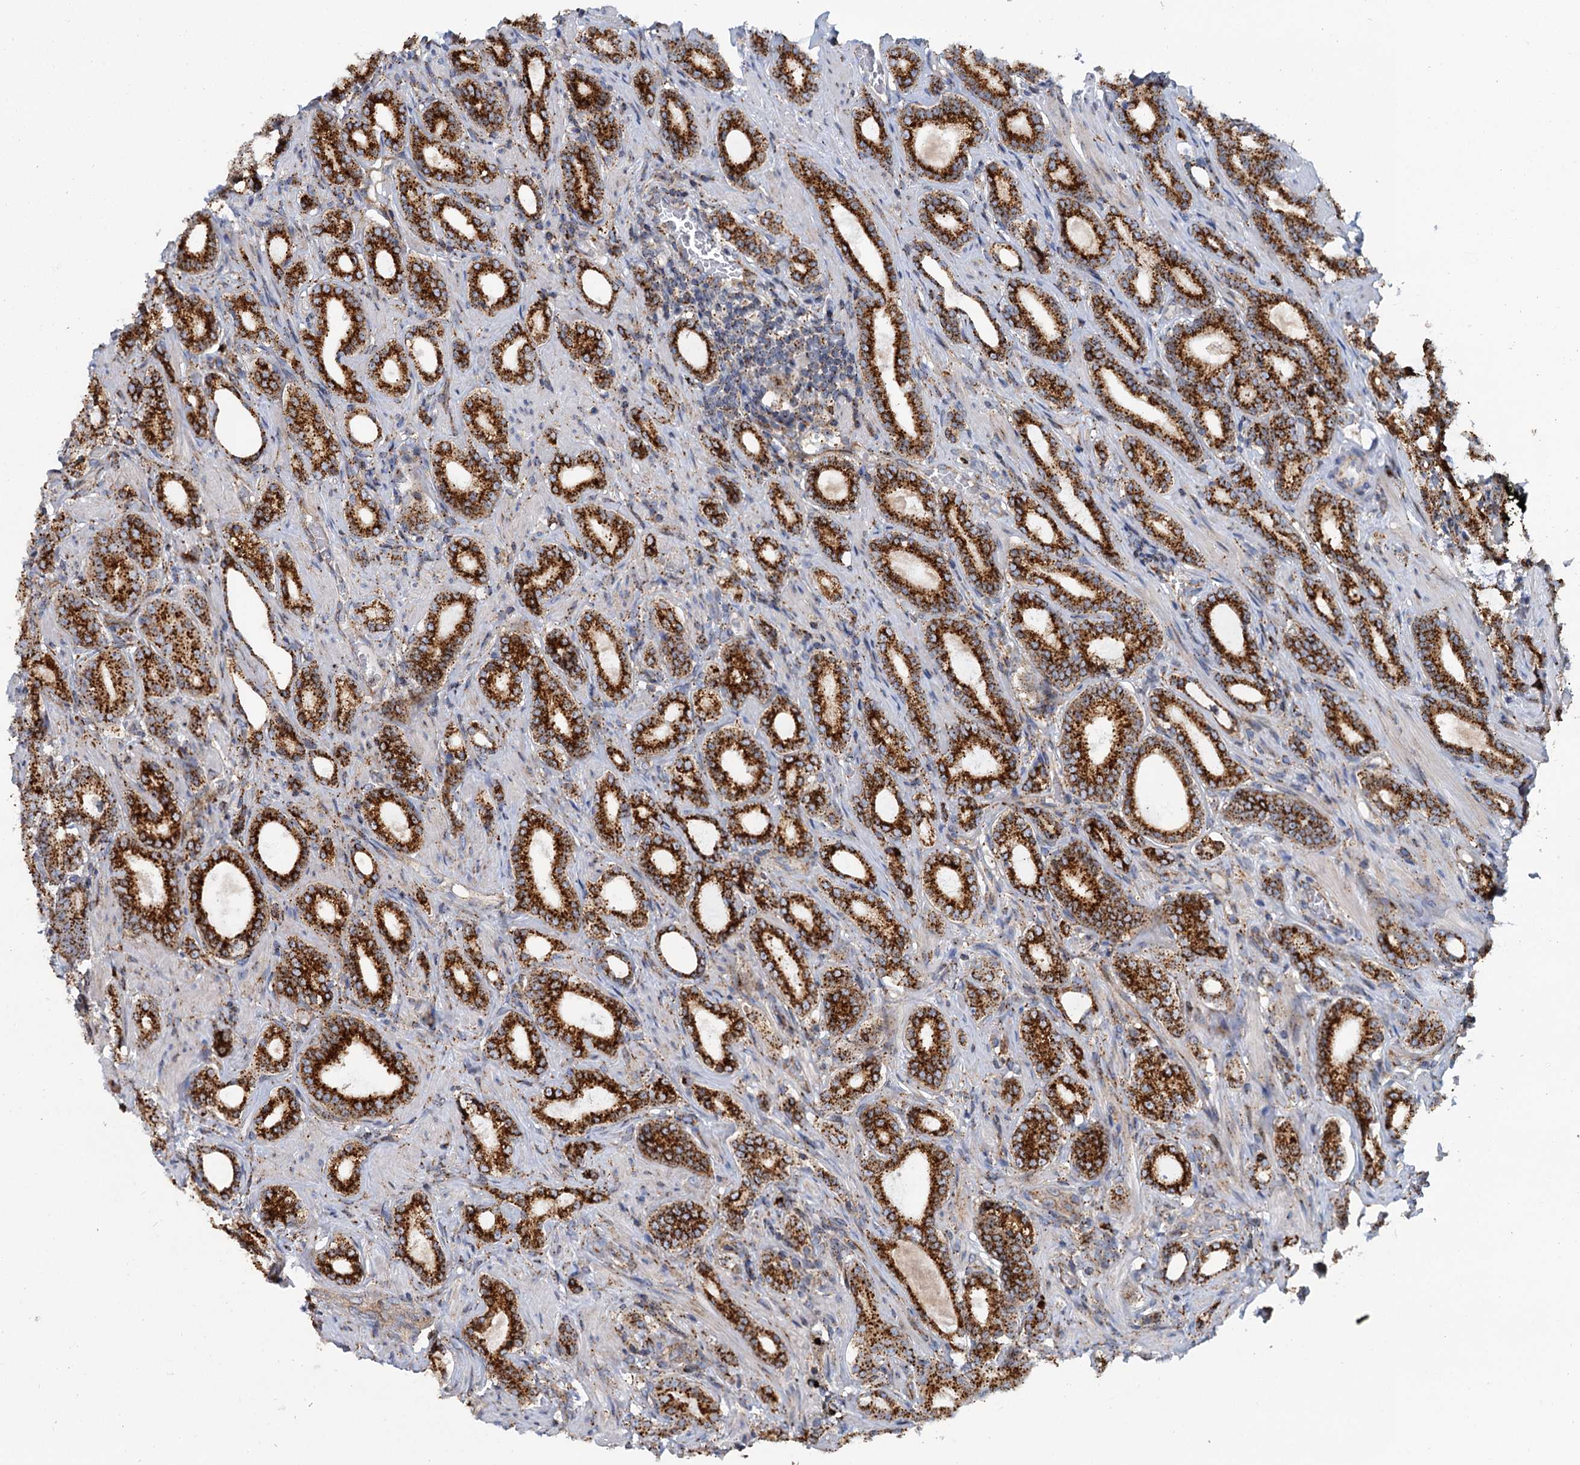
{"staining": {"intensity": "strong", "quantity": ">75%", "location": "cytoplasmic/membranous"}, "tissue": "prostate cancer", "cell_type": "Tumor cells", "image_type": "cancer", "snomed": [{"axis": "morphology", "description": "Adenocarcinoma, Low grade"}, {"axis": "topography", "description": "Prostate"}], "caption": "High-power microscopy captured an IHC histopathology image of prostate low-grade adenocarcinoma, revealing strong cytoplasmic/membranous expression in about >75% of tumor cells.", "gene": "SUPT20H", "patient": {"sex": "male", "age": 71}}